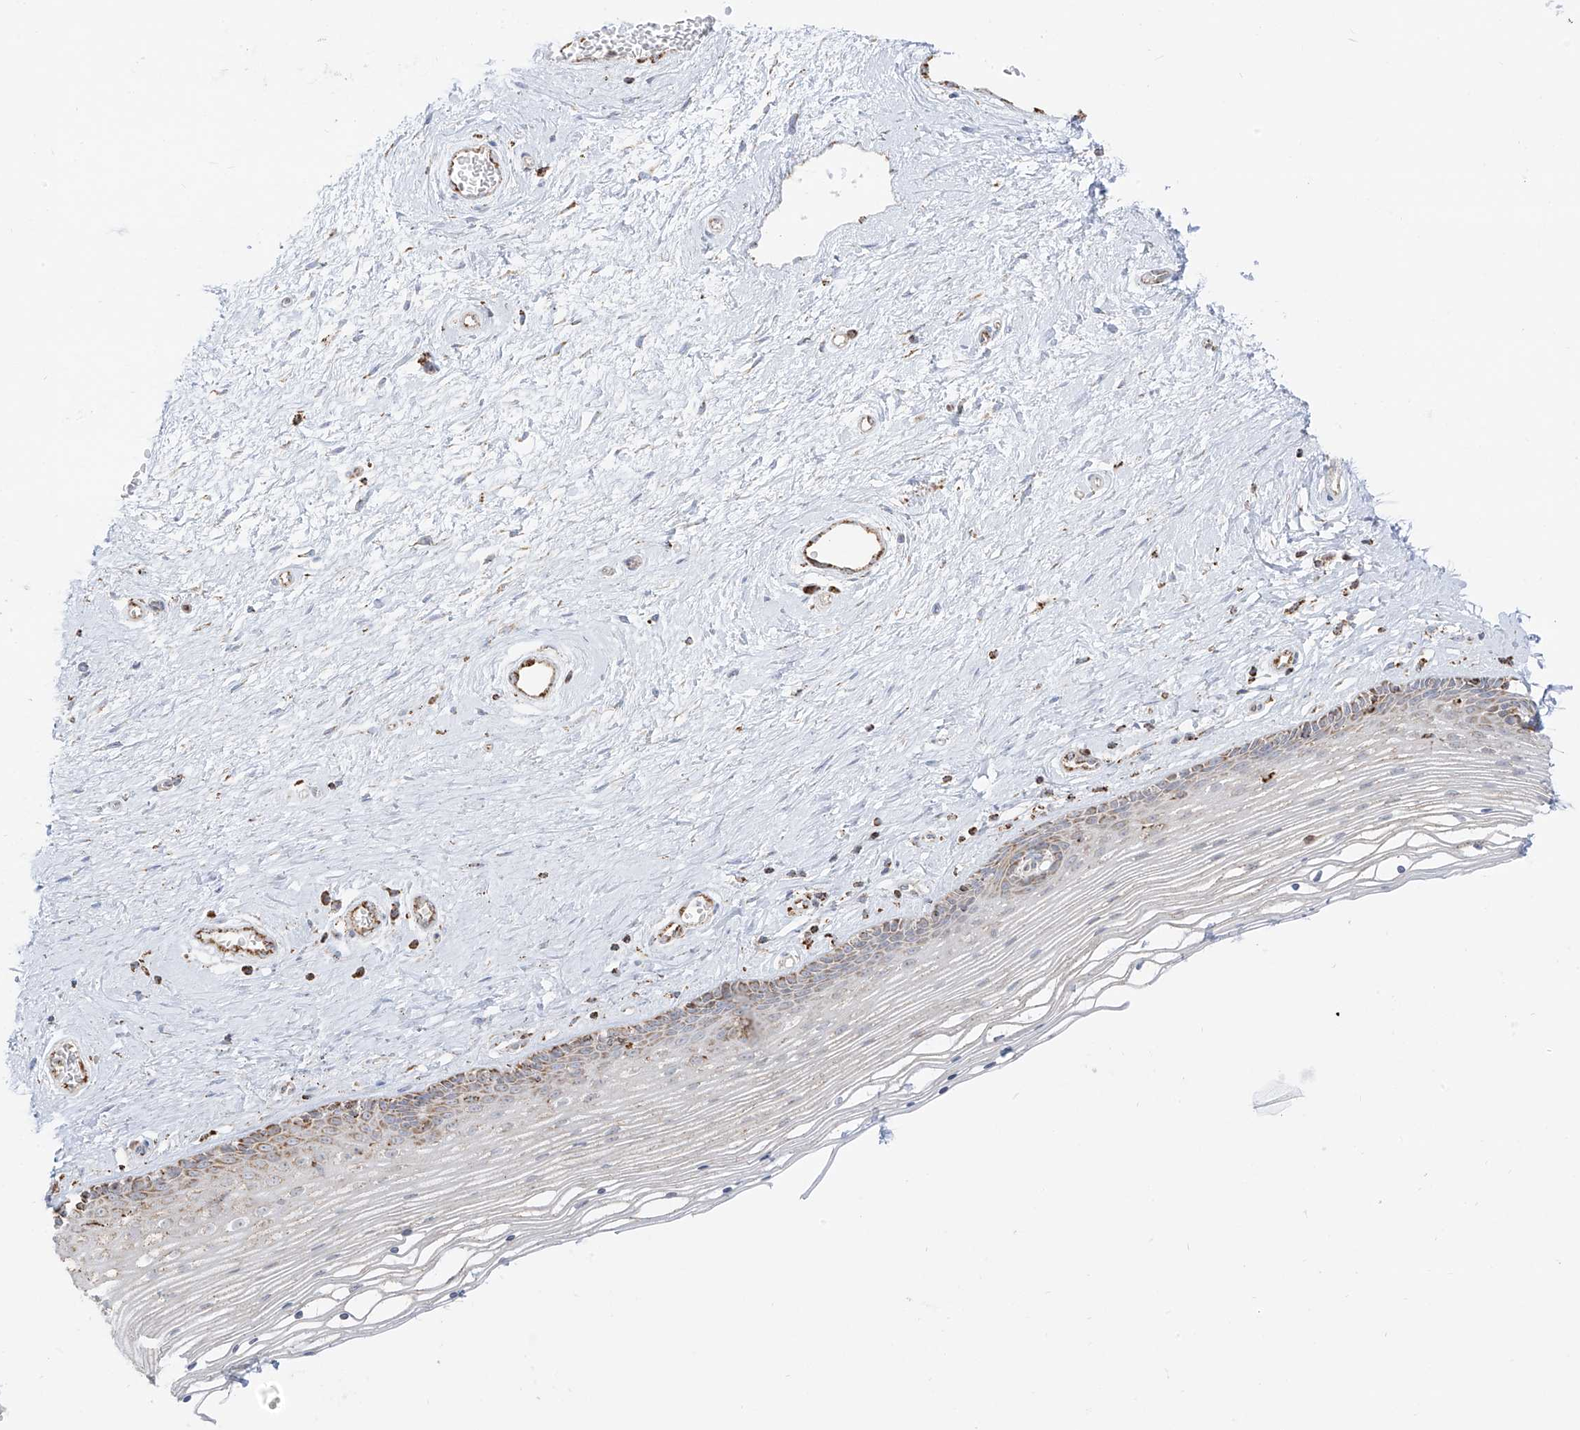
{"staining": {"intensity": "moderate", "quantity": "25%-75%", "location": "cytoplasmic/membranous"}, "tissue": "vagina", "cell_type": "Squamous epithelial cells", "image_type": "normal", "snomed": [{"axis": "morphology", "description": "Normal tissue, NOS"}, {"axis": "topography", "description": "Vagina"}], "caption": "Immunohistochemistry (IHC) photomicrograph of unremarkable vagina stained for a protein (brown), which displays medium levels of moderate cytoplasmic/membranous staining in approximately 25%-75% of squamous epithelial cells.", "gene": "ETHE1", "patient": {"sex": "female", "age": 46}}